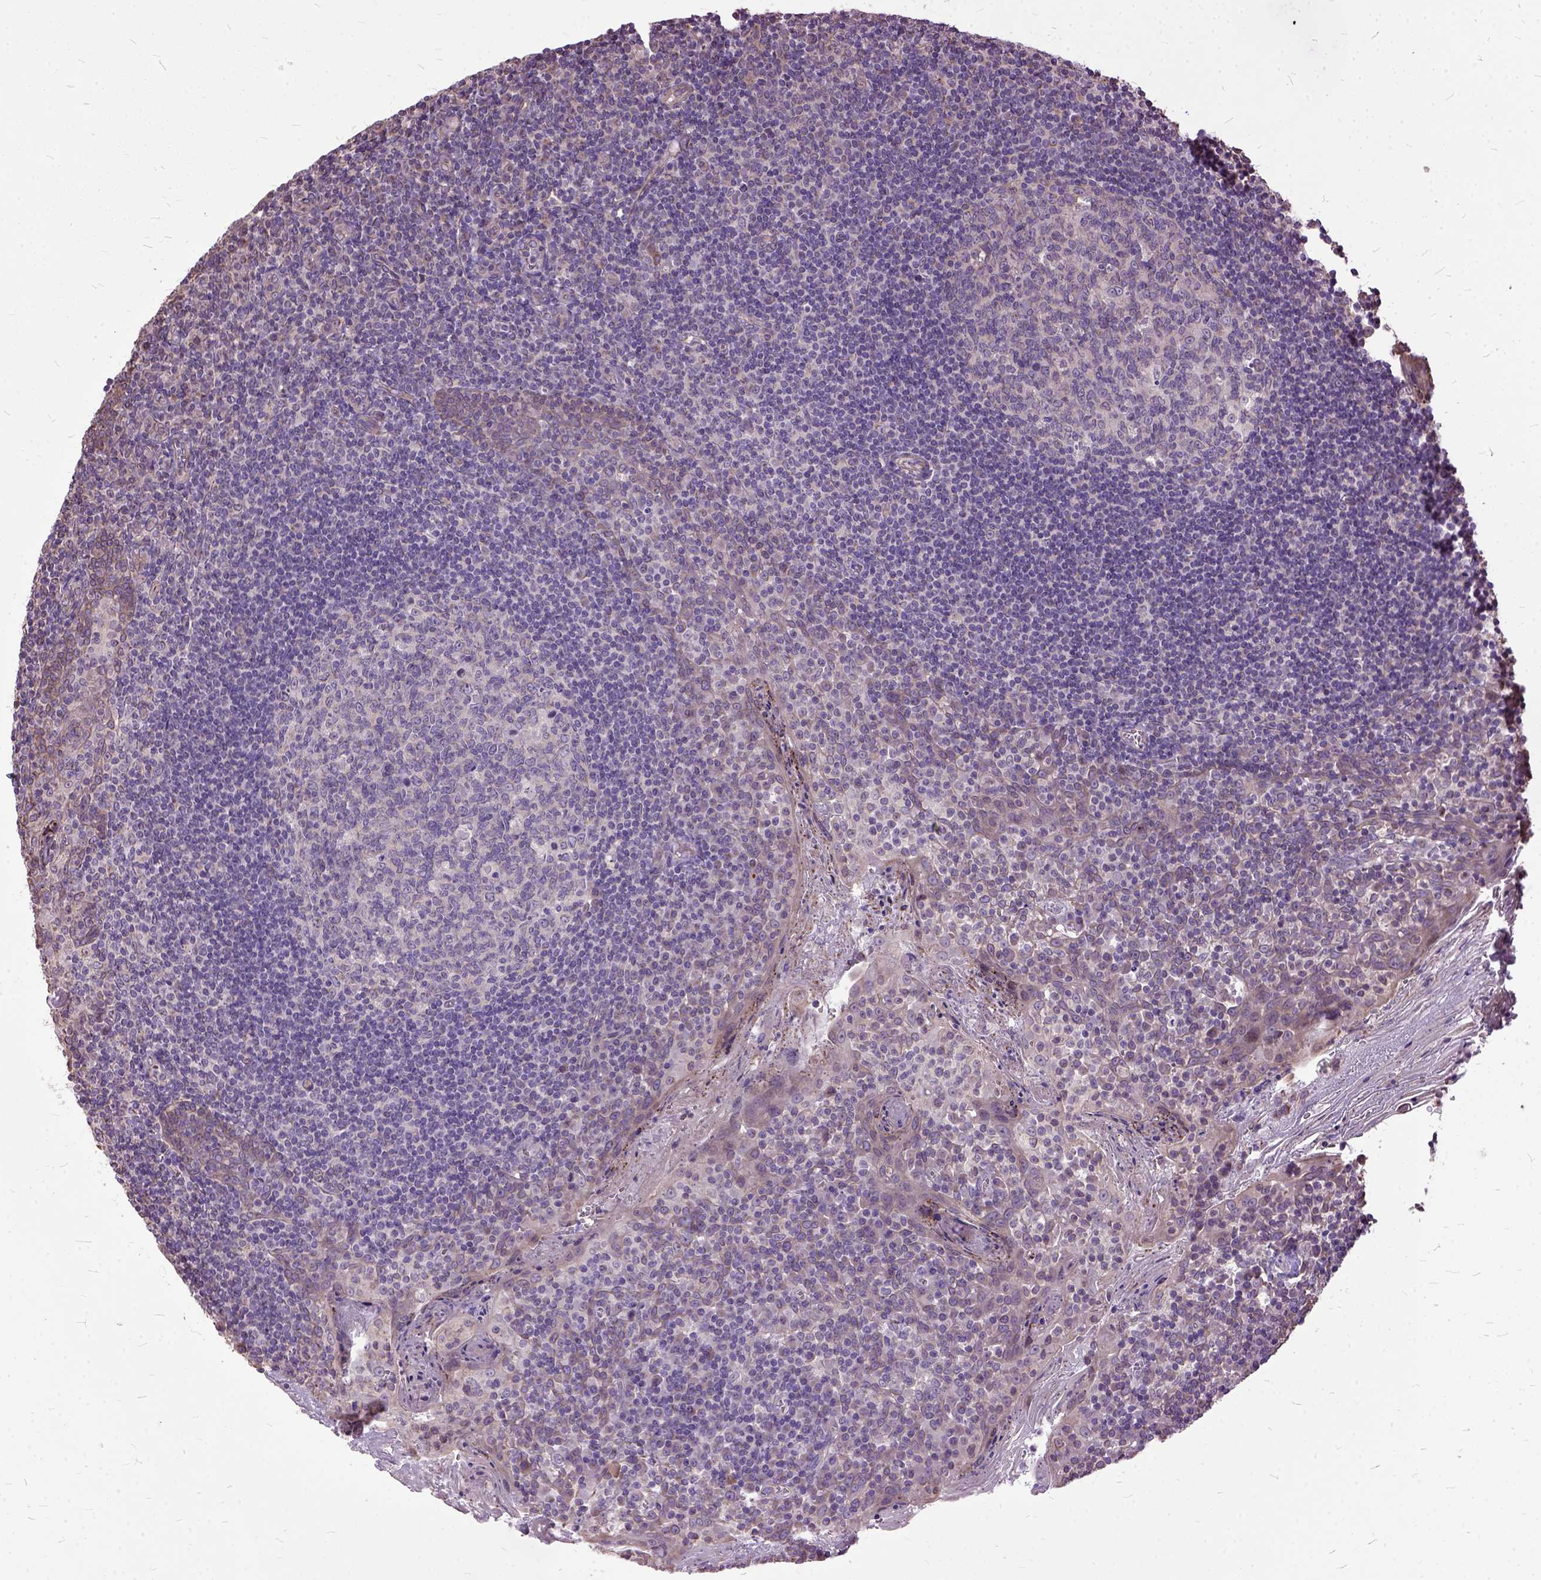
{"staining": {"intensity": "negative", "quantity": "none", "location": "none"}, "tissue": "tonsil", "cell_type": "Germinal center cells", "image_type": "normal", "snomed": [{"axis": "morphology", "description": "Normal tissue, NOS"}, {"axis": "morphology", "description": "Inflammation, NOS"}, {"axis": "topography", "description": "Tonsil"}], "caption": "IHC image of unremarkable tonsil stained for a protein (brown), which demonstrates no staining in germinal center cells. The staining was performed using DAB (3,3'-diaminobenzidine) to visualize the protein expression in brown, while the nuclei were stained in blue with hematoxylin (Magnification: 20x).", "gene": "AREG", "patient": {"sex": "female", "age": 31}}